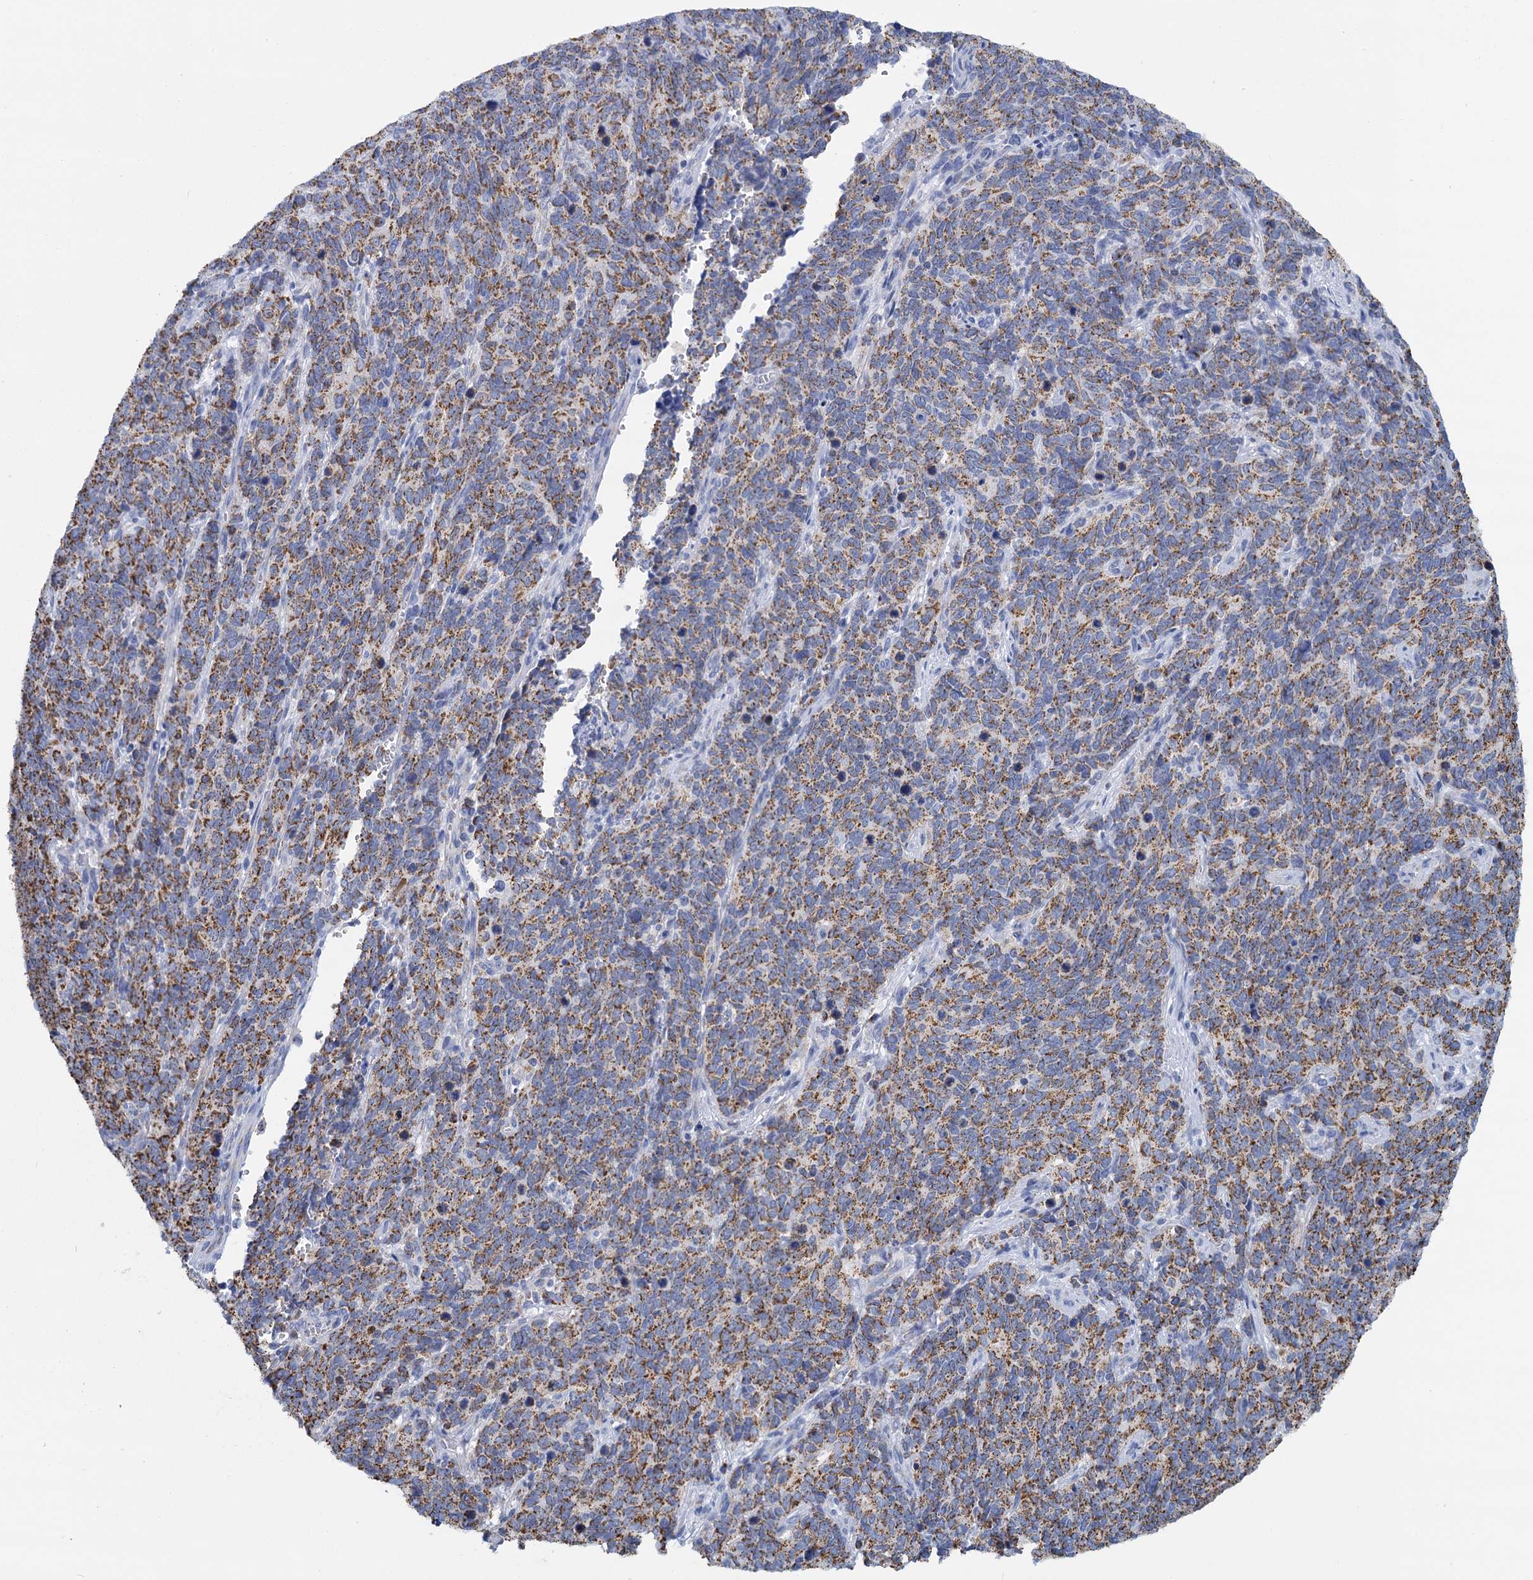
{"staining": {"intensity": "moderate", "quantity": ">75%", "location": "cytoplasmic/membranous"}, "tissue": "cervical cancer", "cell_type": "Tumor cells", "image_type": "cancer", "snomed": [{"axis": "morphology", "description": "Squamous cell carcinoma, NOS"}, {"axis": "topography", "description": "Cervix"}], "caption": "A micrograph of cervical cancer (squamous cell carcinoma) stained for a protein reveals moderate cytoplasmic/membranous brown staining in tumor cells.", "gene": "CCP110", "patient": {"sex": "female", "age": 60}}